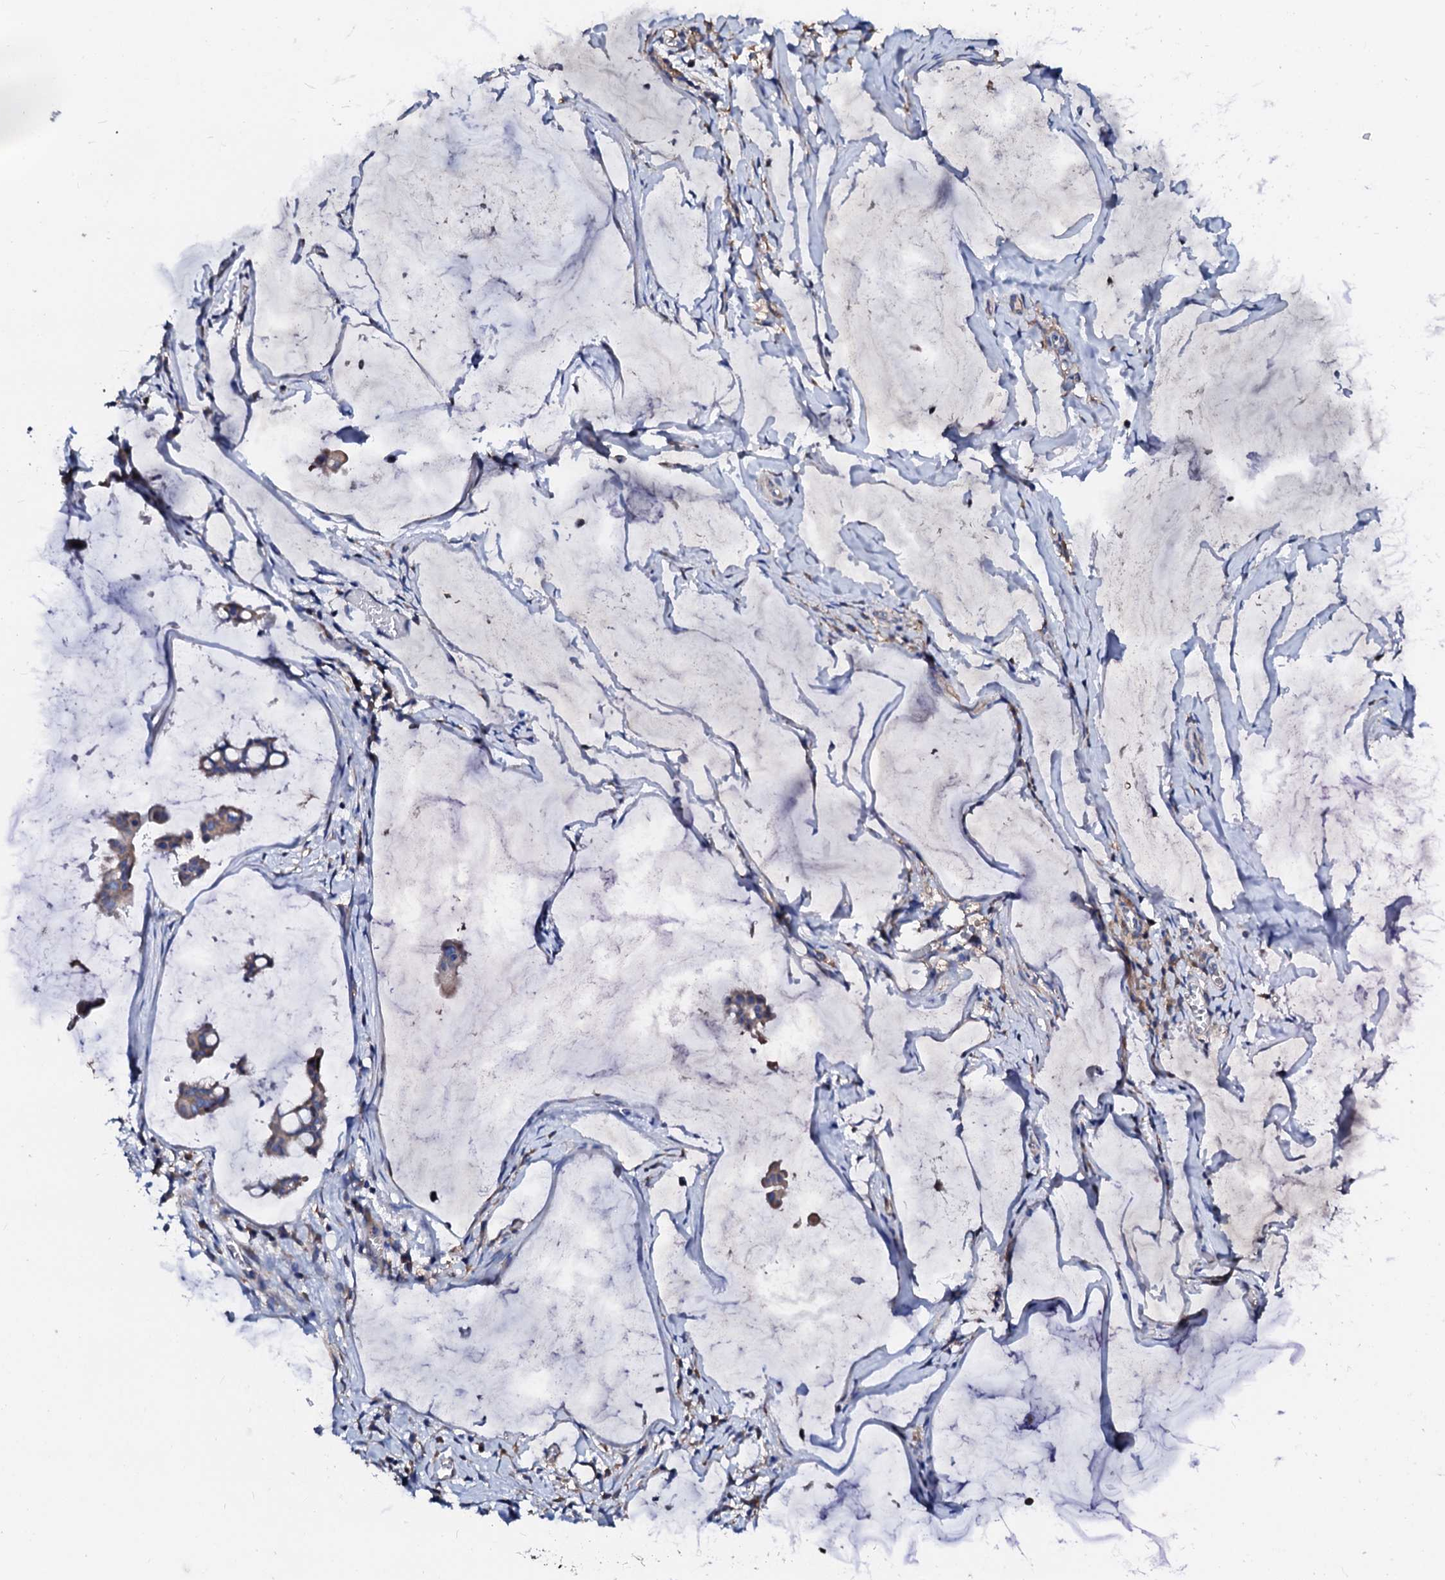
{"staining": {"intensity": "weak", "quantity": "25%-75%", "location": "cytoplasmic/membranous"}, "tissue": "ovarian cancer", "cell_type": "Tumor cells", "image_type": "cancer", "snomed": [{"axis": "morphology", "description": "Cystadenocarcinoma, mucinous, NOS"}, {"axis": "topography", "description": "Ovary"}], "caption": "Immunohistochemical staining of mucinous cystadenocarcinoma (ovarian) shows weak cytoplasmic/membranous protein staining in about 25%-75% of tumor cells.", "gene": "CSKMT", "patient": {"sex": "female", "age": 73}}